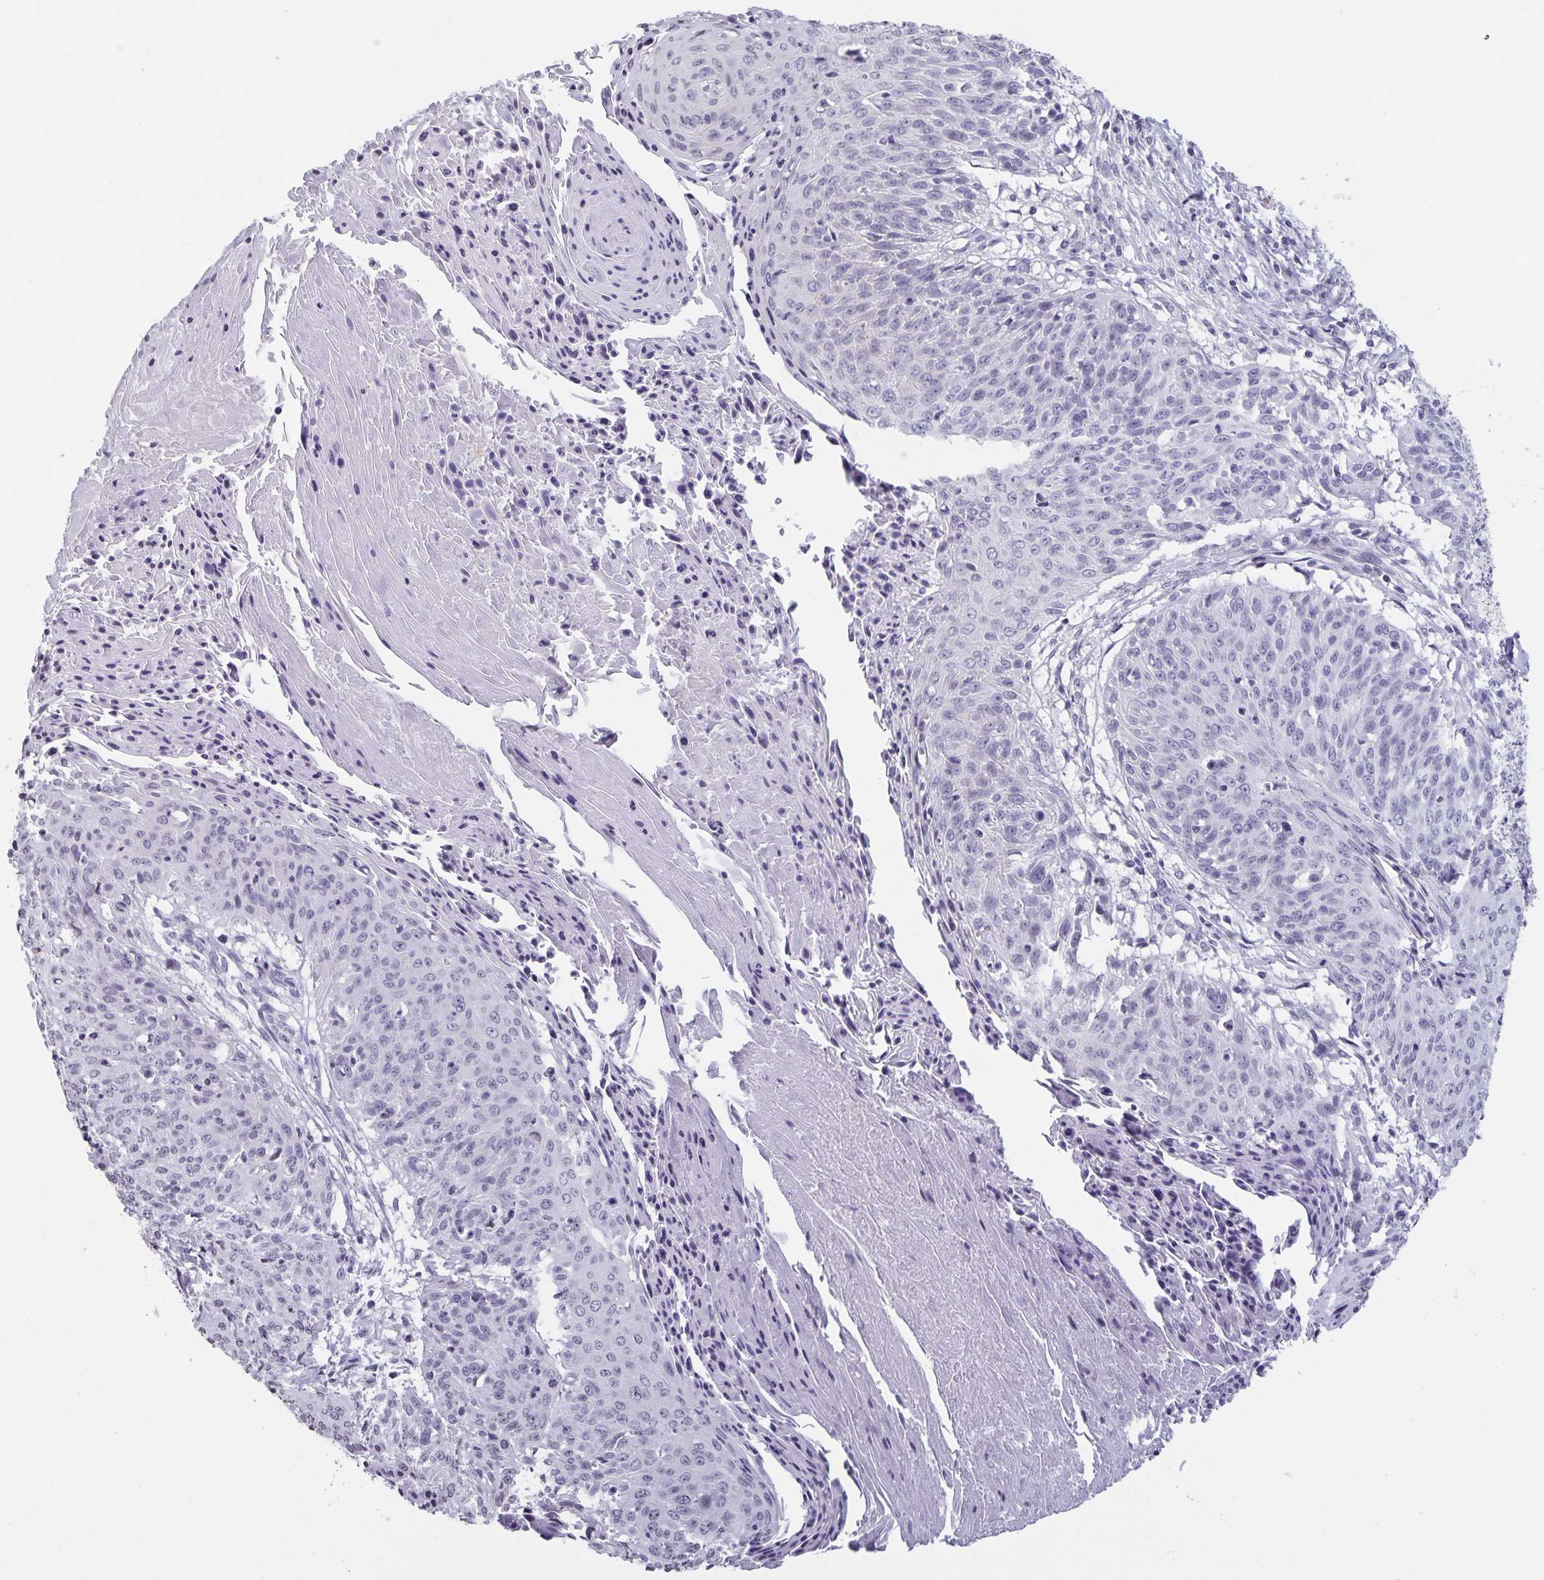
{"staining": {"intensity": "negative", "quantity": "none", "location": "none"}, "tissue": "cervical cancer", "cell_type": "Tumor cells", "image_type": "cancer", "snomed": [{"axis": "morphology", "description": "Squamous cell carcinoma, NOS"}, {"axis": "topography", "description": "Cervix"}], "caption": "The immunohistochemistry histopathology image has no significant expression in tumor cells of squamous cell carcinoma (cervical) tissue.", "gene": "AQP4", "patient": {"sex": "female", "age": 45}}